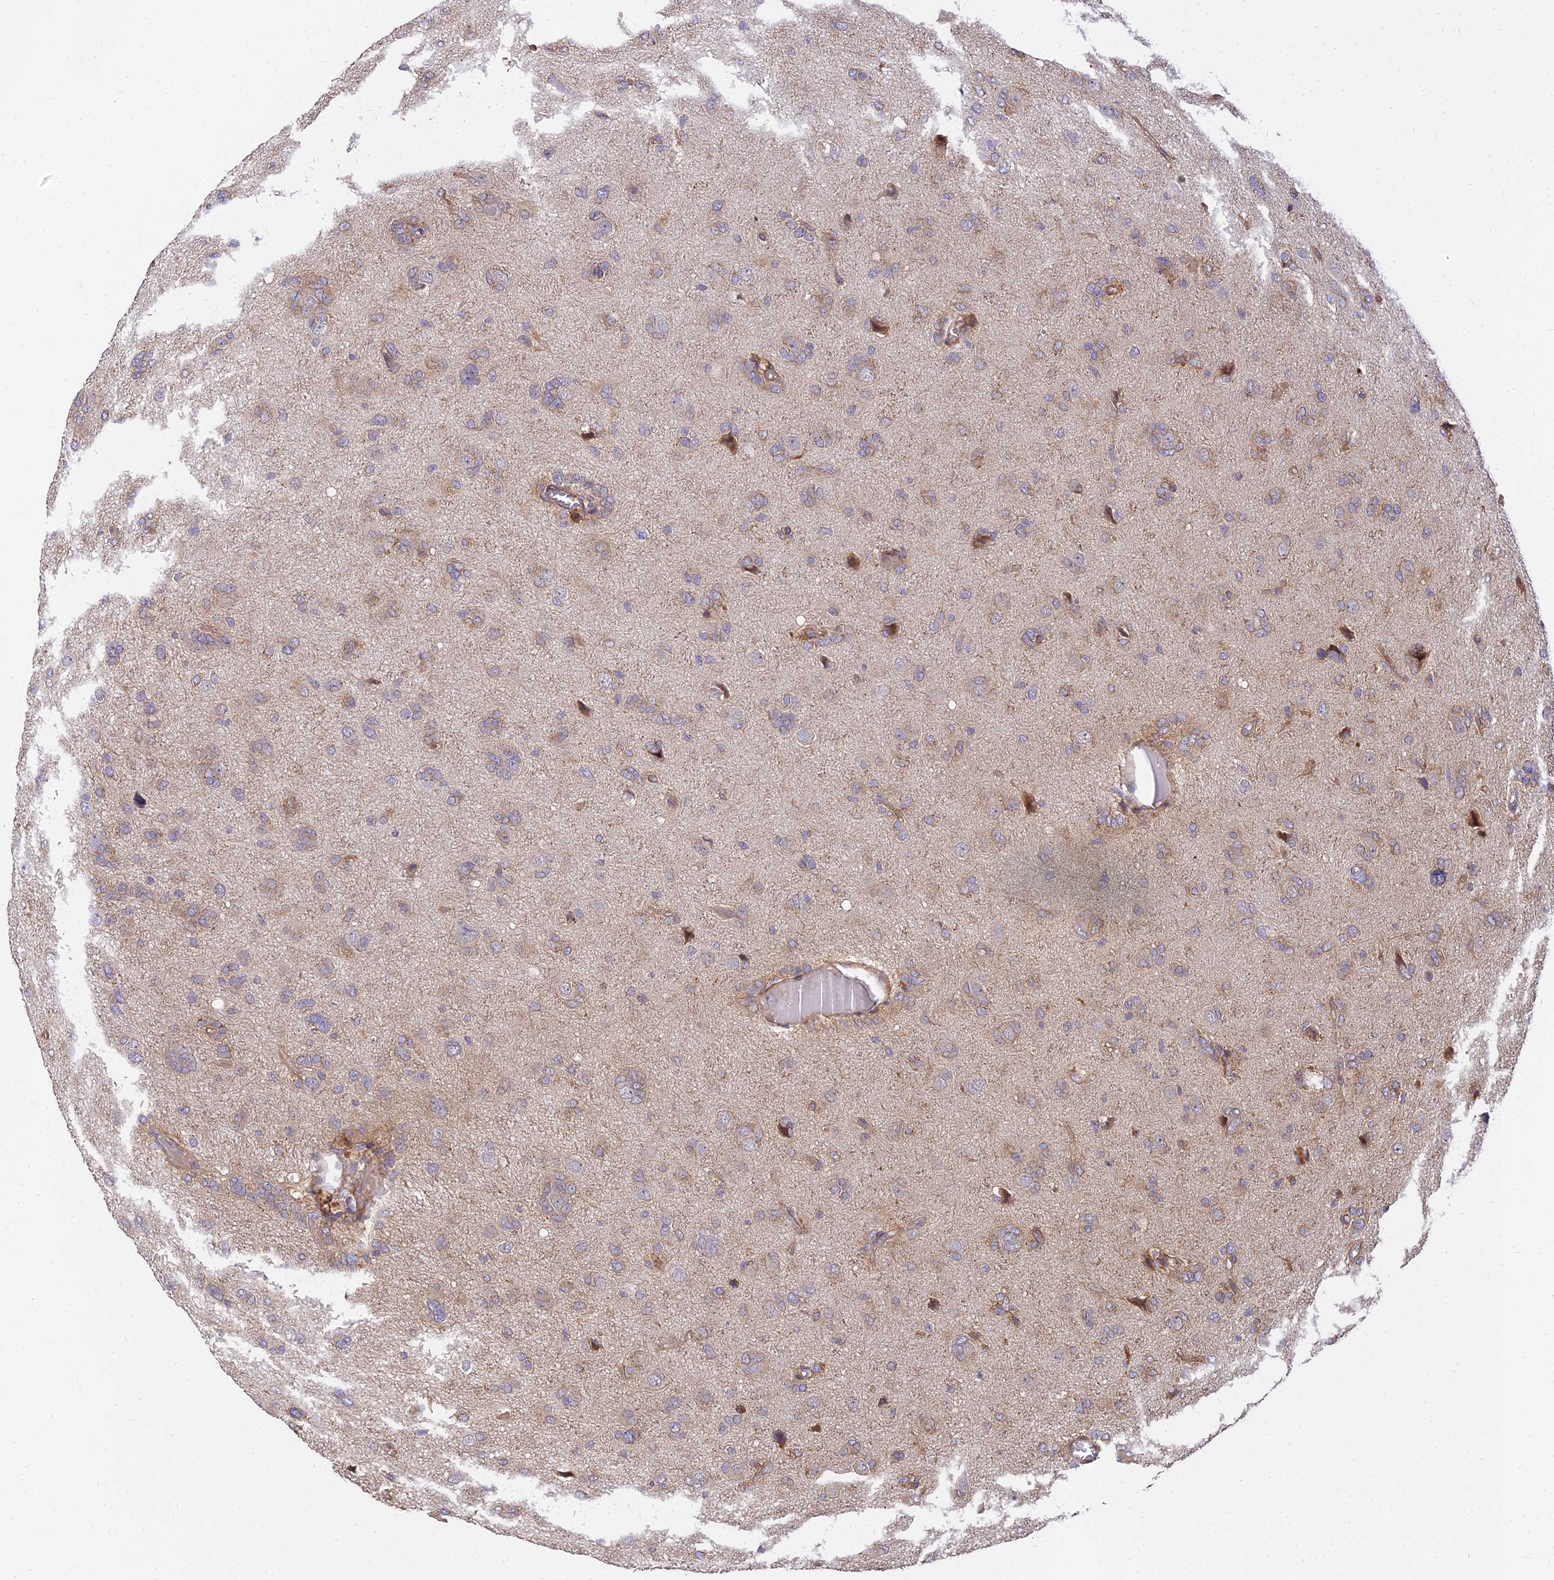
{"staining": {"intensity": "weak", "quantity": "<25%", "location": "cytoplasmic/membranous"}, "tissue": "glioma", "cell_type": "Tumor cells", "image_type": "cancer", "snomed": [{"axis": "morphology", "description": "Glioma, malignant, High grade"}, {"axis": "topography", "description": "Brain"}], "caption": "Tumor cells are negative for protein expression in human glioma.", "gene": "ARL8B", "patient": {"sex": "female", "age": 59}}